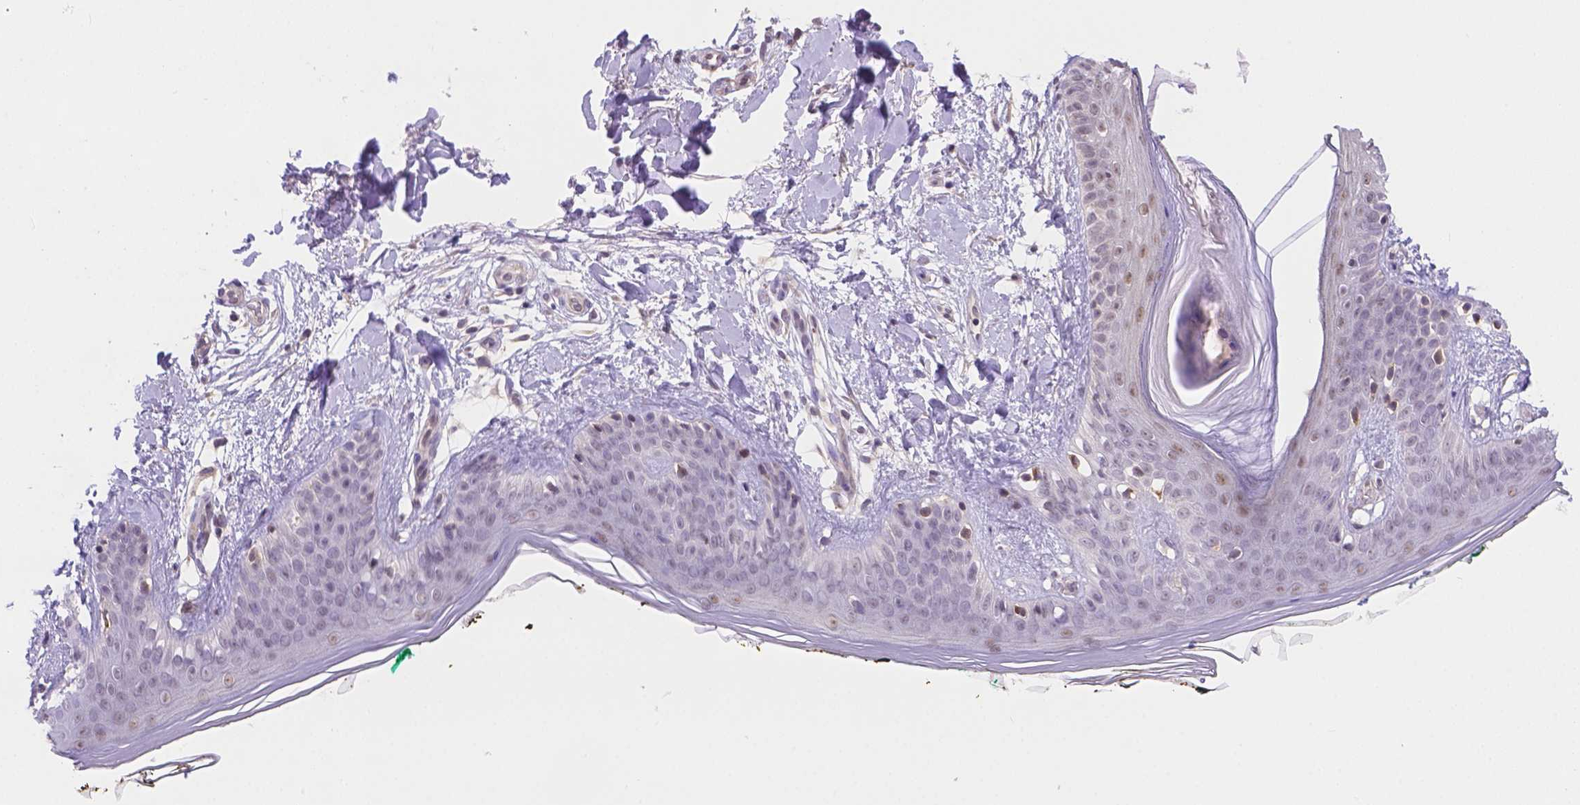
{"staining": {"intensity": "weak", "quantity": ">75%", "location": "cytoplasmic/membranous"}, "tissue": "skin", "cell_type": "Fibroblasts", "image_type": "normal", "snomed": [{"axis": "morphology", "description": "Normal tissue, NOS"}, {"axis": "topography", "description": "Skin"}], "caption": "Skin was stained to show a protein in brown. There is low levels of weak cytoplasmic/membranous expression in about >75% of fibroblasts. (Brightfield microscopy of DAB IHC at high magnification).", "gene": "NXPE2", "patient": {"sex": "female", "age": 34}}